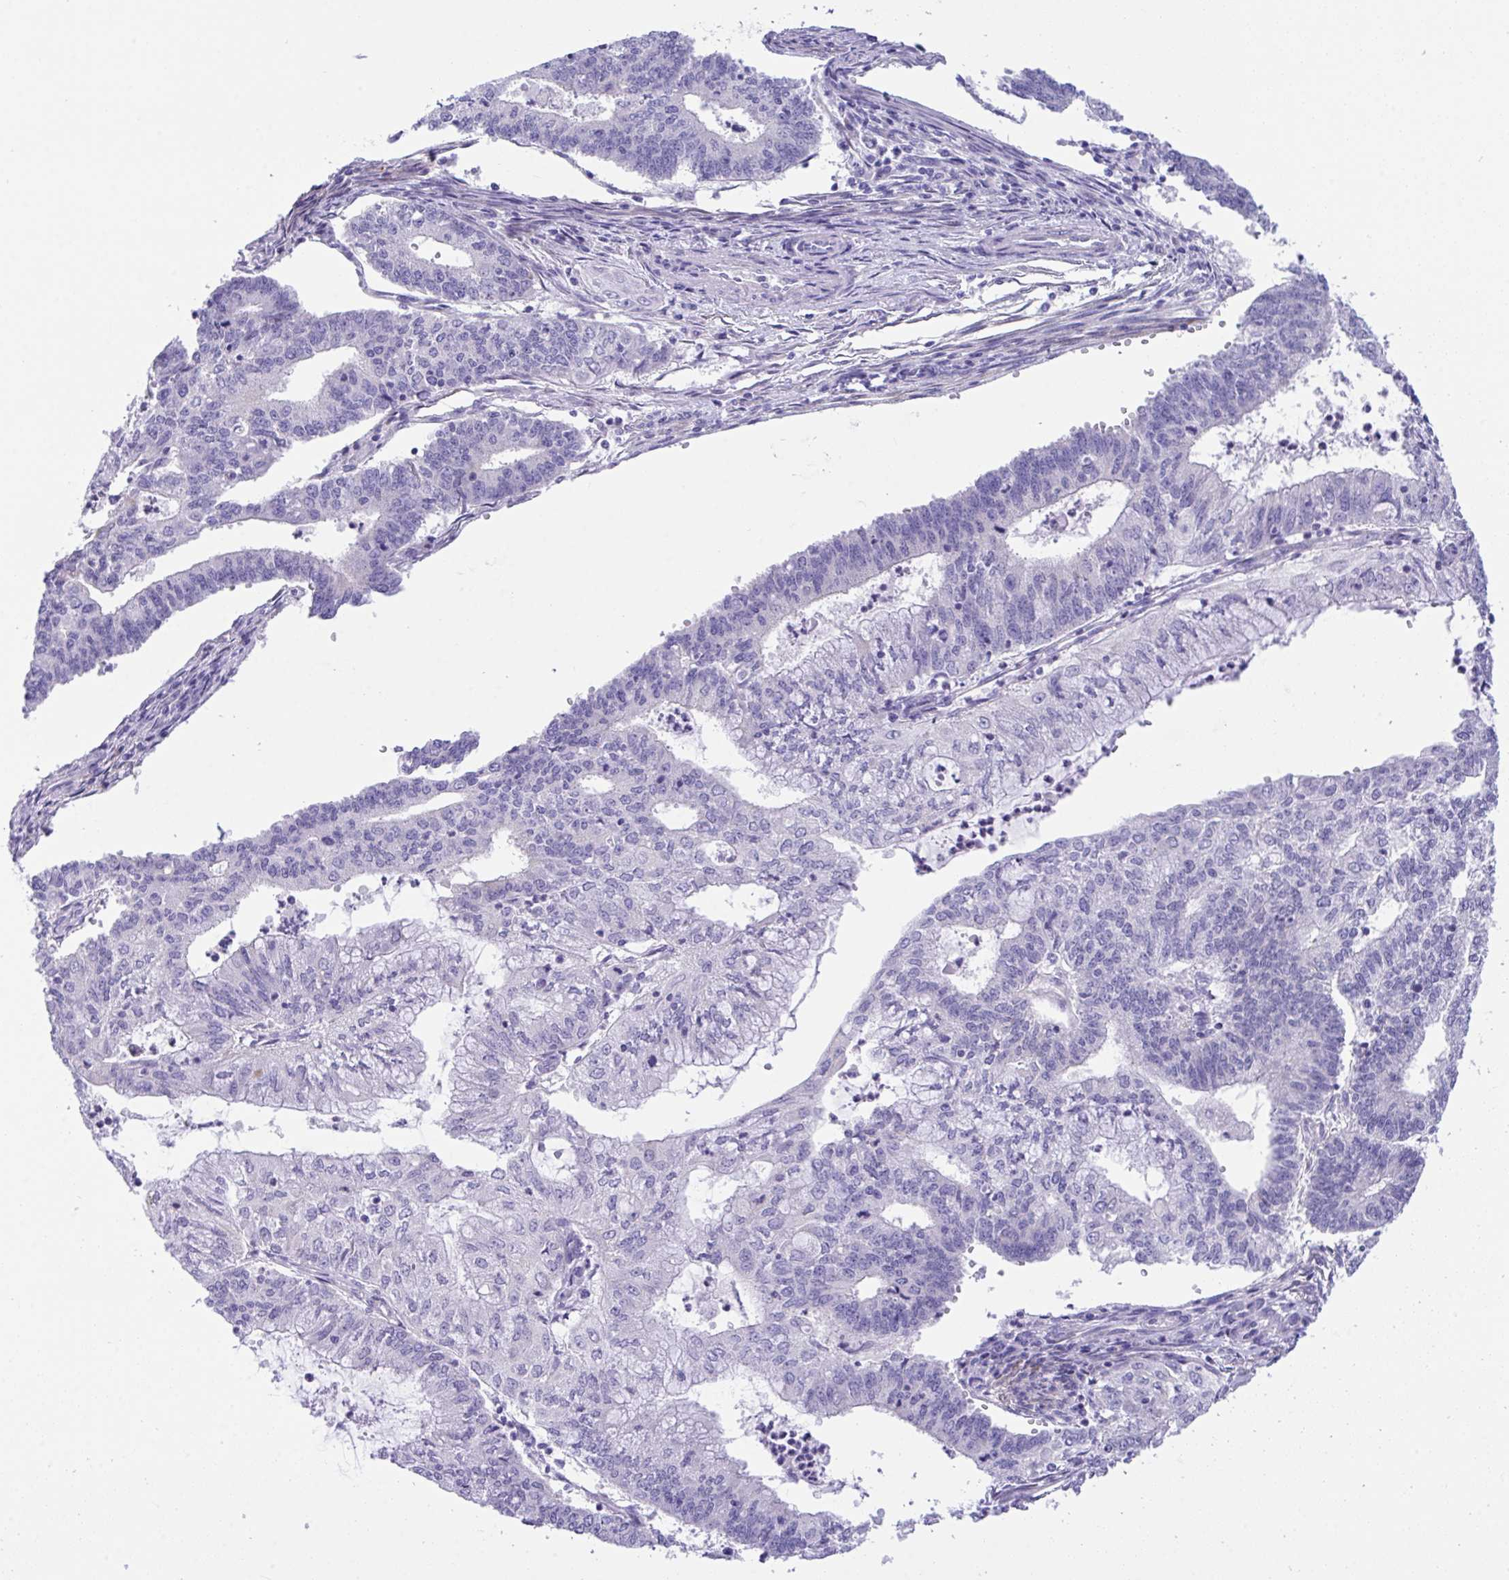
{"staining": {"intensity": "negative", "quantity": "none", "location": "none"}, "tissue": "endometrial cancer", "cell_type": "Tumor cells", "image_type": "cancer", "snomed": [{"axis": "morphology", "description": "Adenocarcinoma, NOS"}, {"axis": "topography", "description": "Endometrium"}], "caption": "Tumor cells show no significant expression in endometrial cancer. (Stains: DAB (3,3'-diaminobenzidine) immunohistochemistry with hematoxylin counter stain, Microscopy: brightfield microscopy at high magnification).", "gene": "TMEM106B", "patient": {"sex": "female", "age": 61}}